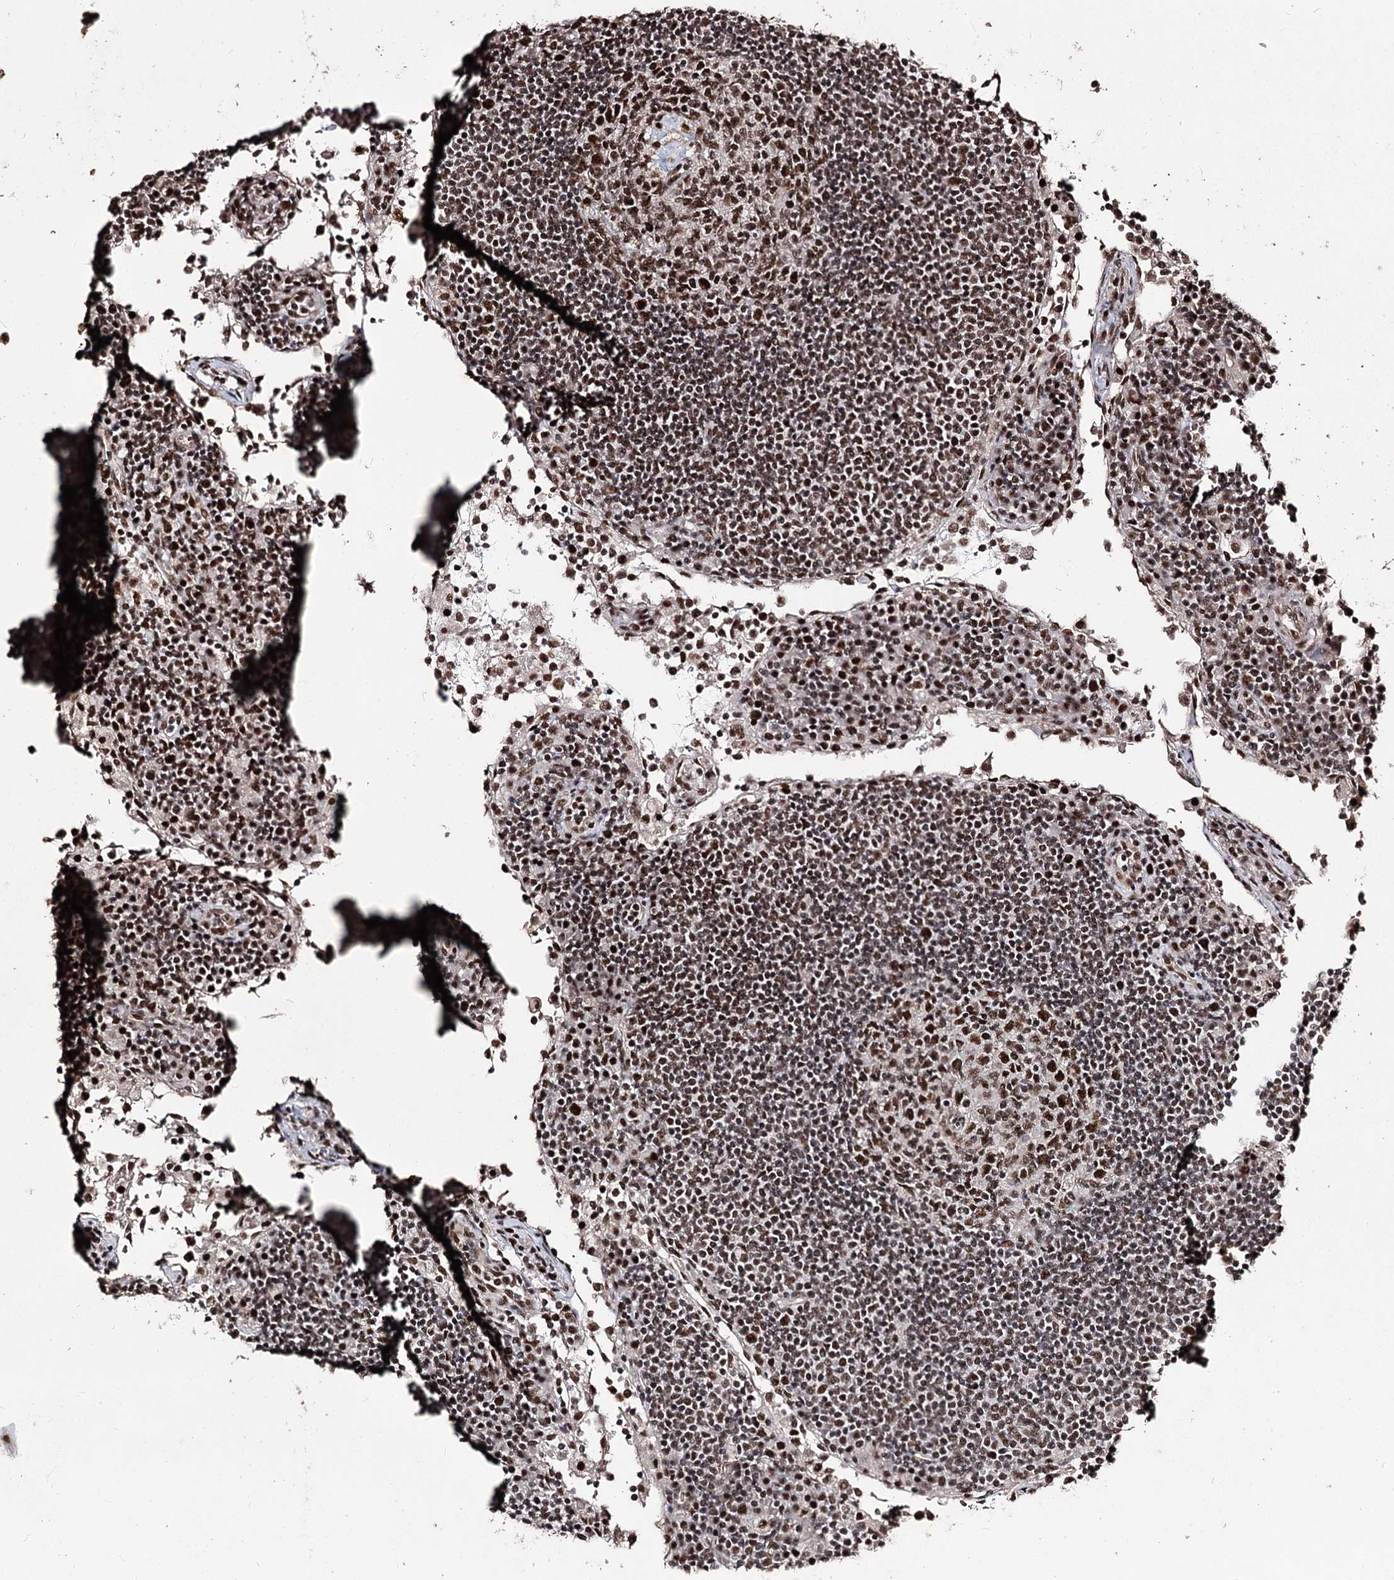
{"staining": {"intensity": "moderate", "quantity": ">75%", "location": "nuclear"}, "tissue": "lymph node", "cell_type": "Germinal center cells", "image_type": "normal", "snomed": [{"axis": "morphology", "description": "Normal tissue, NOS"}, {"axis": "topography", "description": "Lymph node"}], "caption": "Immunohistochemical staining of unremarkable lymph node demonstrates >75% levels of moderate nuclear protein positivity in about >75% of germinal center cells.", "gene": "U2SURP", "patient": {"sex": "female", "age": 53}}